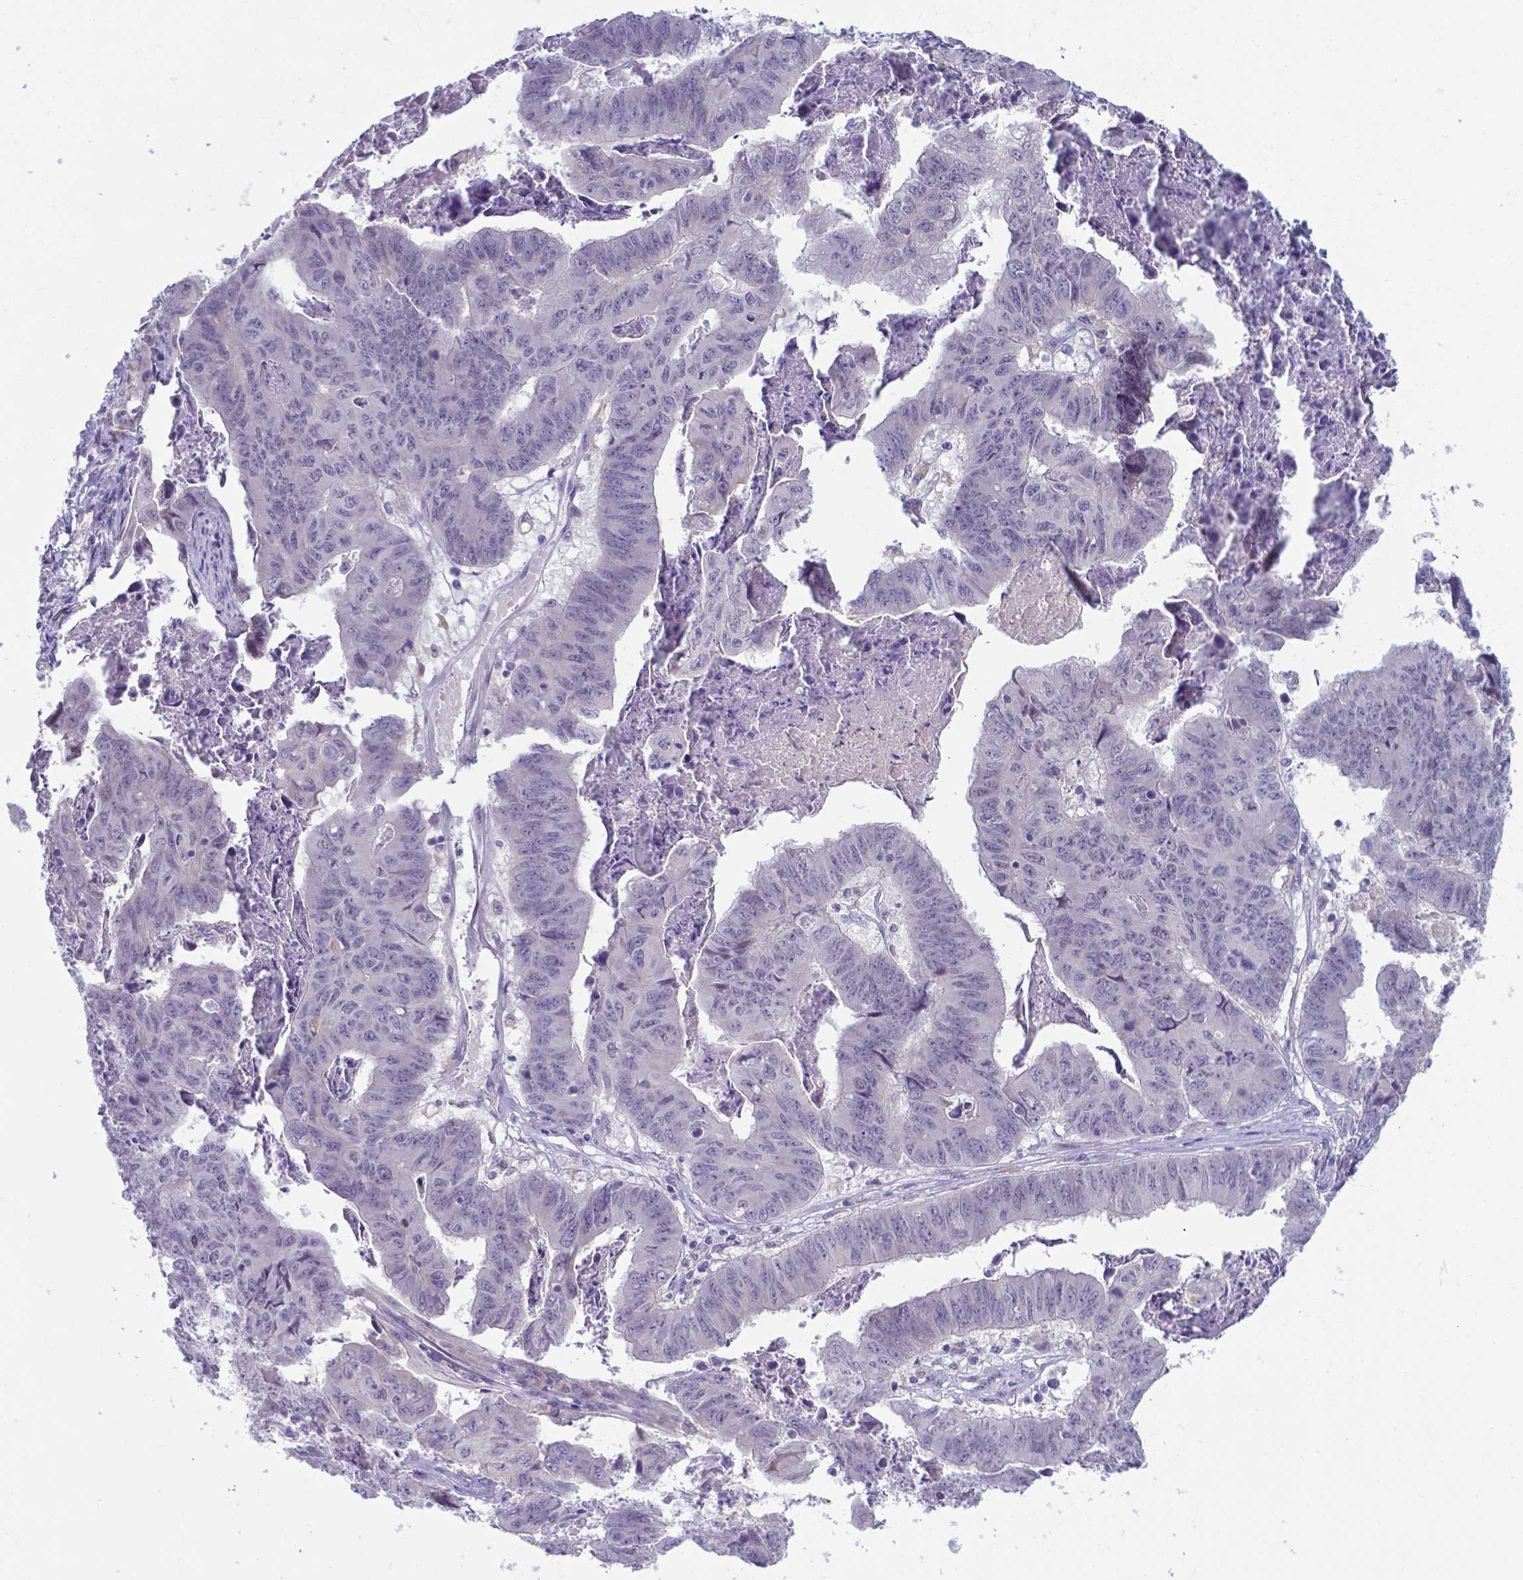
{"staining": {"intensity": "negative", "quantity": "none", "location": "none"}, "tissue": "stomach cancer", "cell_type": "Tumor cells", "image_type": "cancer", "snomed": [{"axis": "morphology", "description": "Adenocarcinoma, NOS"}, {"axis": "topography", "description": "Stomach, lower"}], "caption": "Tumor cells are negative for protein expression in human stomach cancer (adenocarcinoma).", "gene": "AP5B1", "patient": {"sex": "male", "age": 77}}